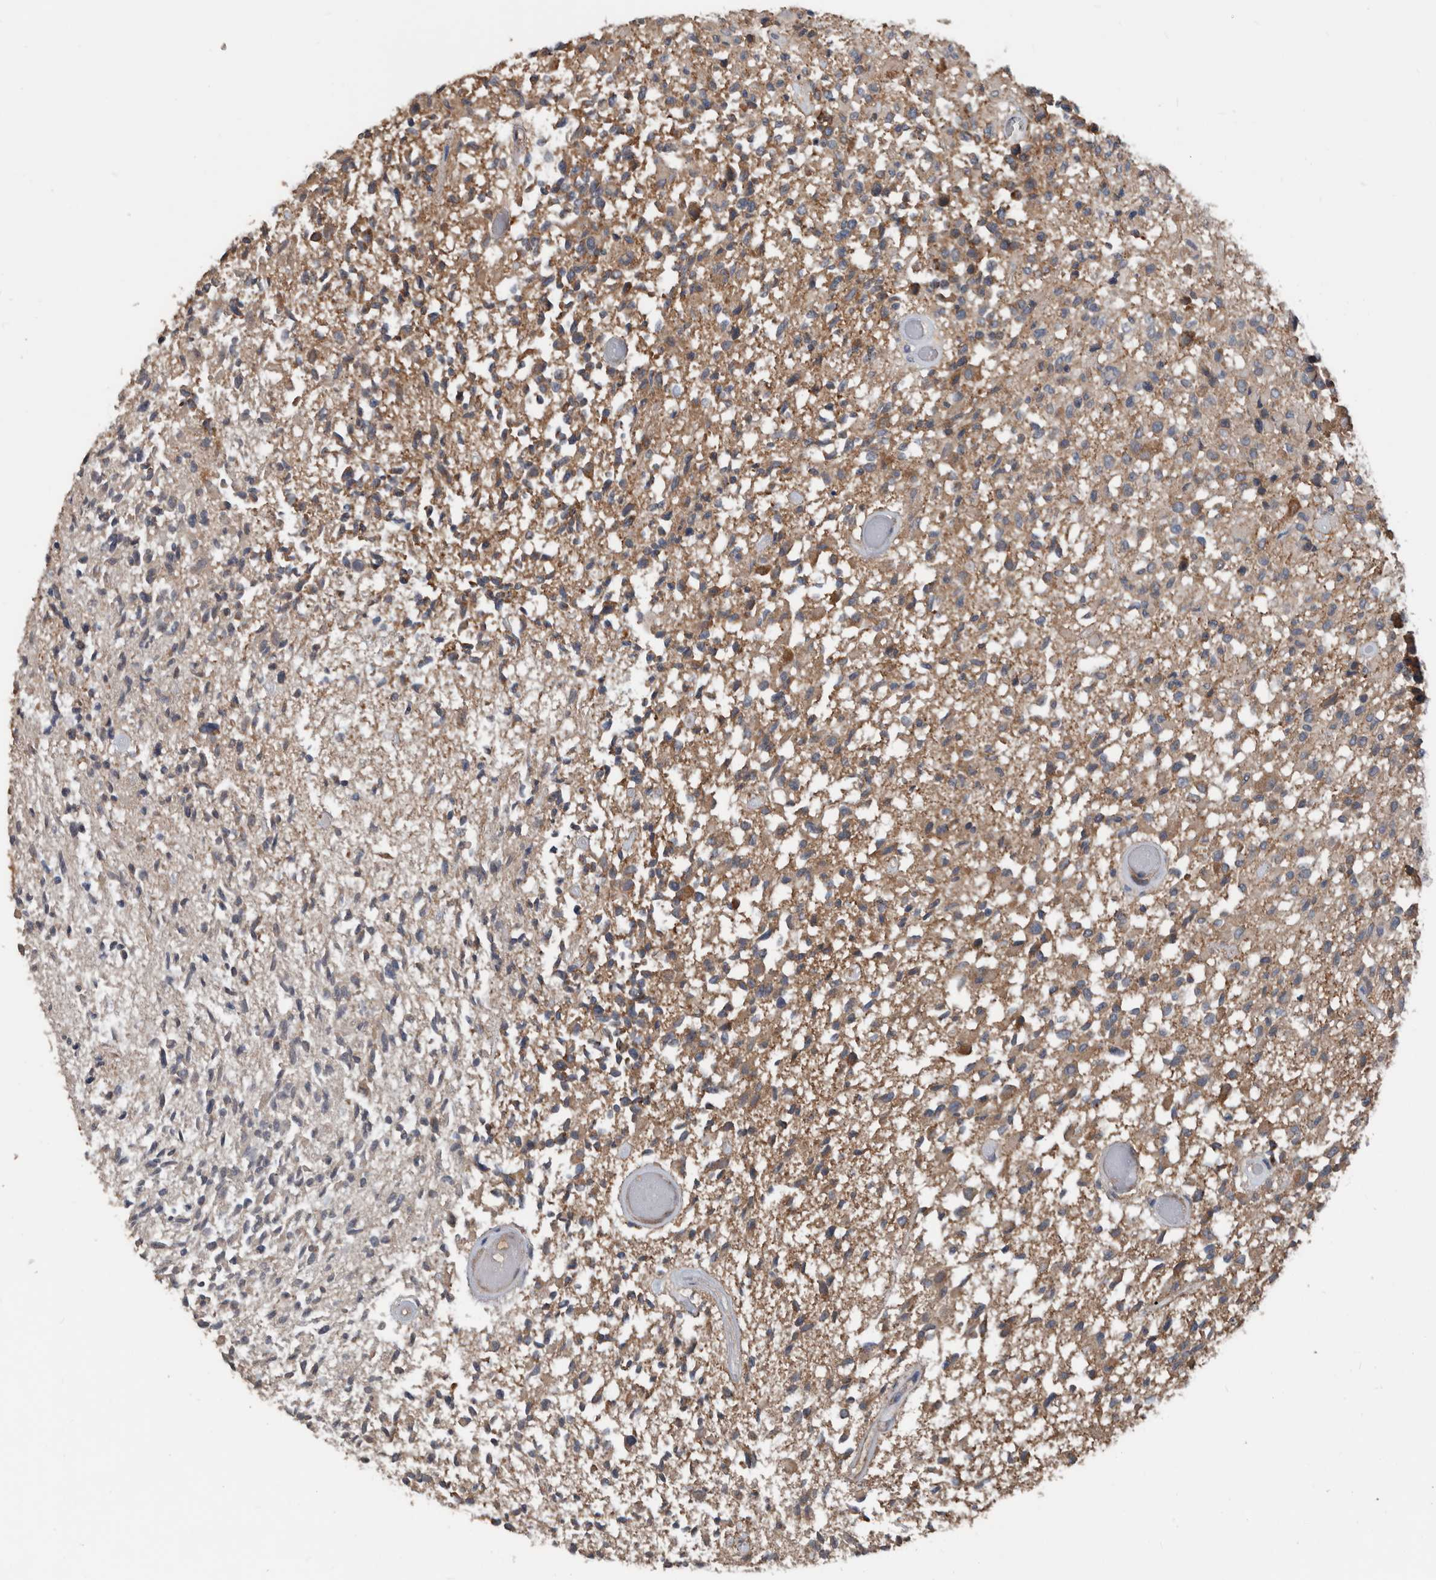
{"staining": {"intensity": "moderate", "quantity": ">75%", "location": "cytoplasmic/membranous"}, "tissue": "glioma", "cell_type": "Tumor cells", "image_type": "cancer", "snomed": [{"axis": "morphology", "description": "Glioma, malignant, High grade"}, {"axis": "morphology", "description": "Glioblastoma, NOS"}, {"axis": "topography", "description": "Brain"}], "caption": "Immunohistochemistry (DAB) staining of glioma exhibits moderate cytoplasmic/membranous protein expression in about >75% of tumor cells.", "gene": "AFAP1", "patient": {"sex": "male", "age": 60}}